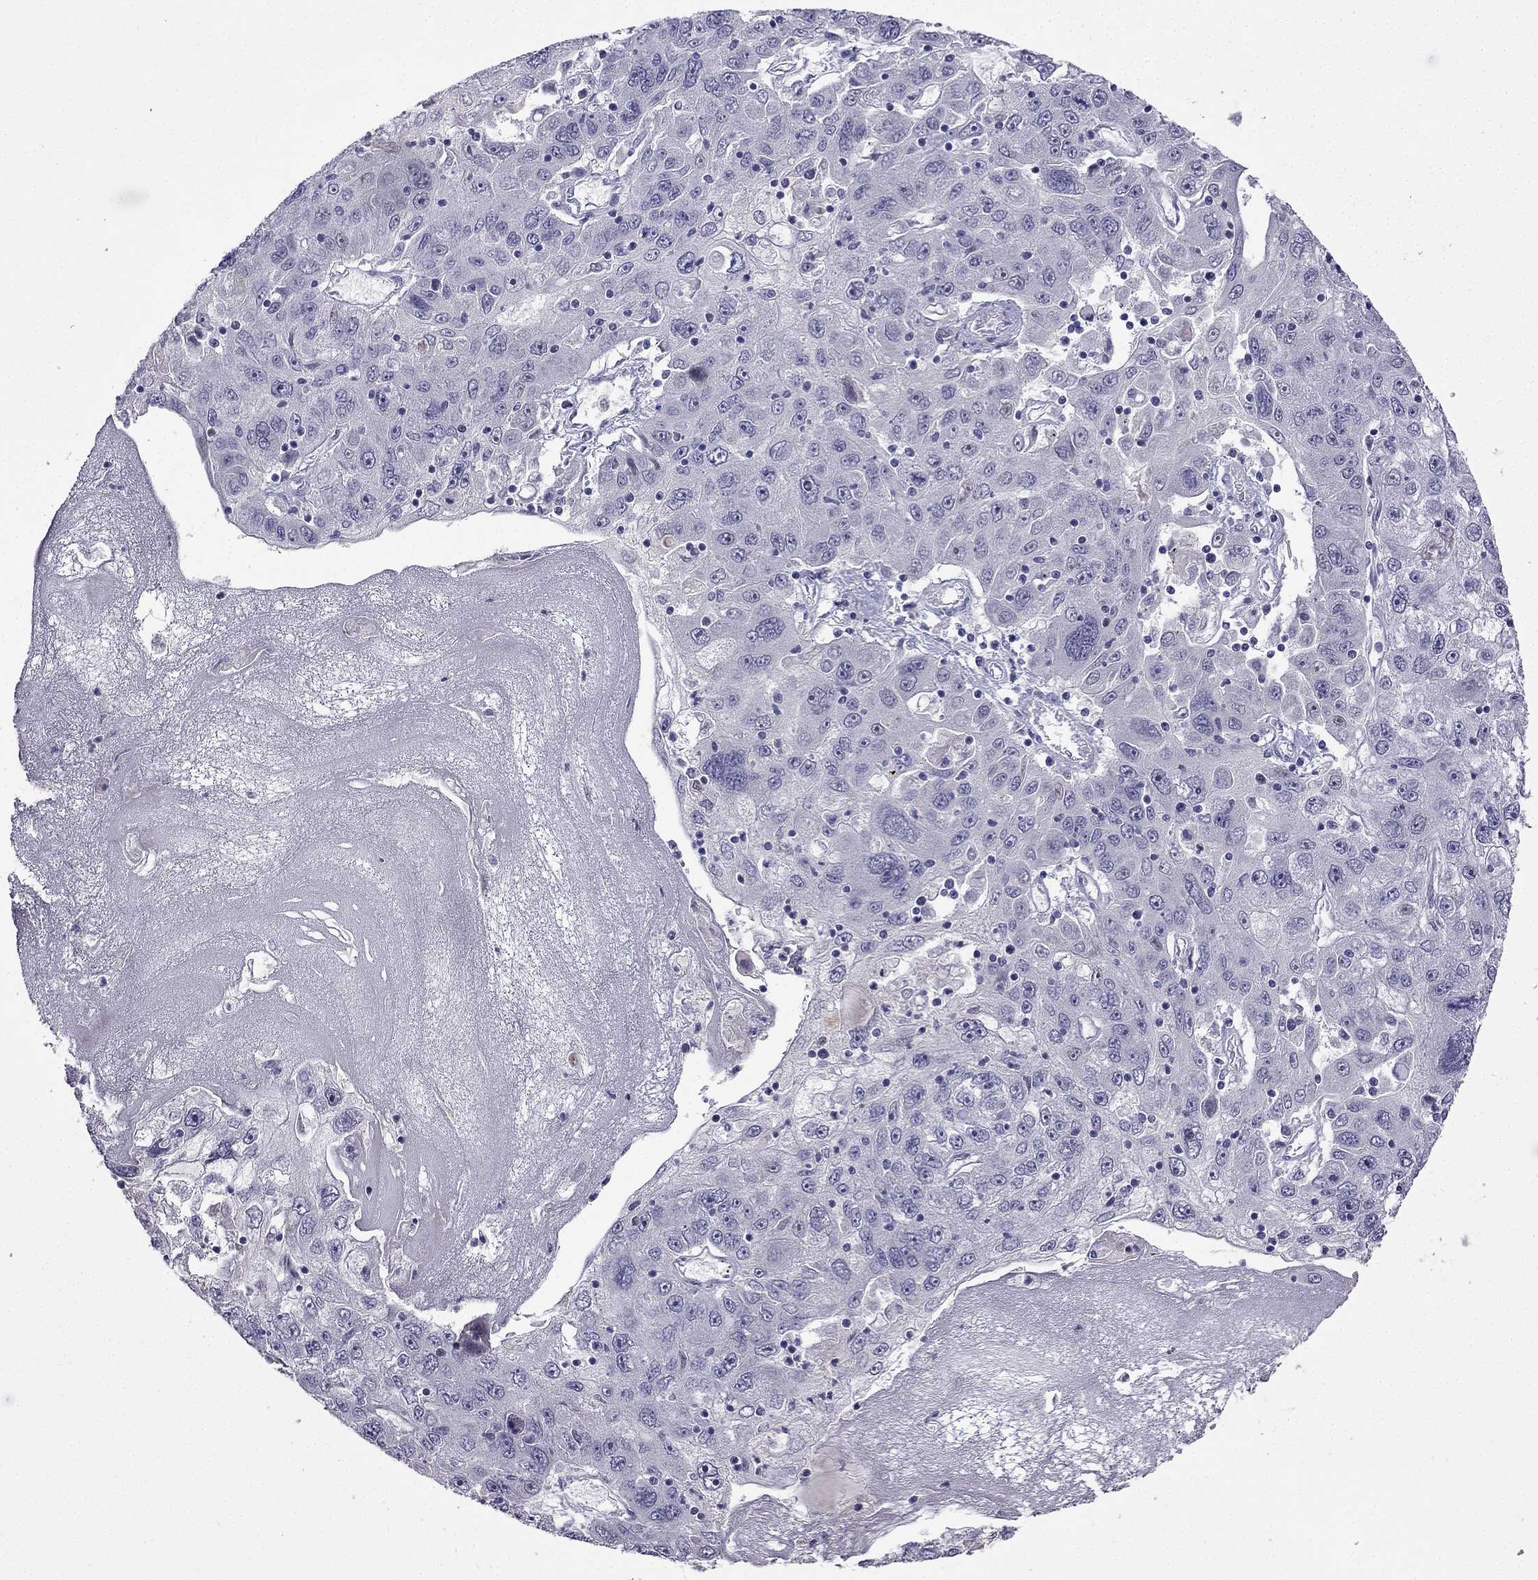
{"staining": {"intensity": "negative", "quantity": "none", "location": "none"}, "tissue": "stomach cancer", "cell_type": "Tumor cells", "image_type": "cancer", "snomed": [{"axis": "morphology", "description": "Adenocarcinoma, NOS"}, {"axis": "topography", "description": "Stomach"}], "caption": "Tumor cells are negative for brown protein staining in stomach cancer (adenocarcinoma).", "gene": "UHRF1", "patient": {"sex": "male", "age": 56}}